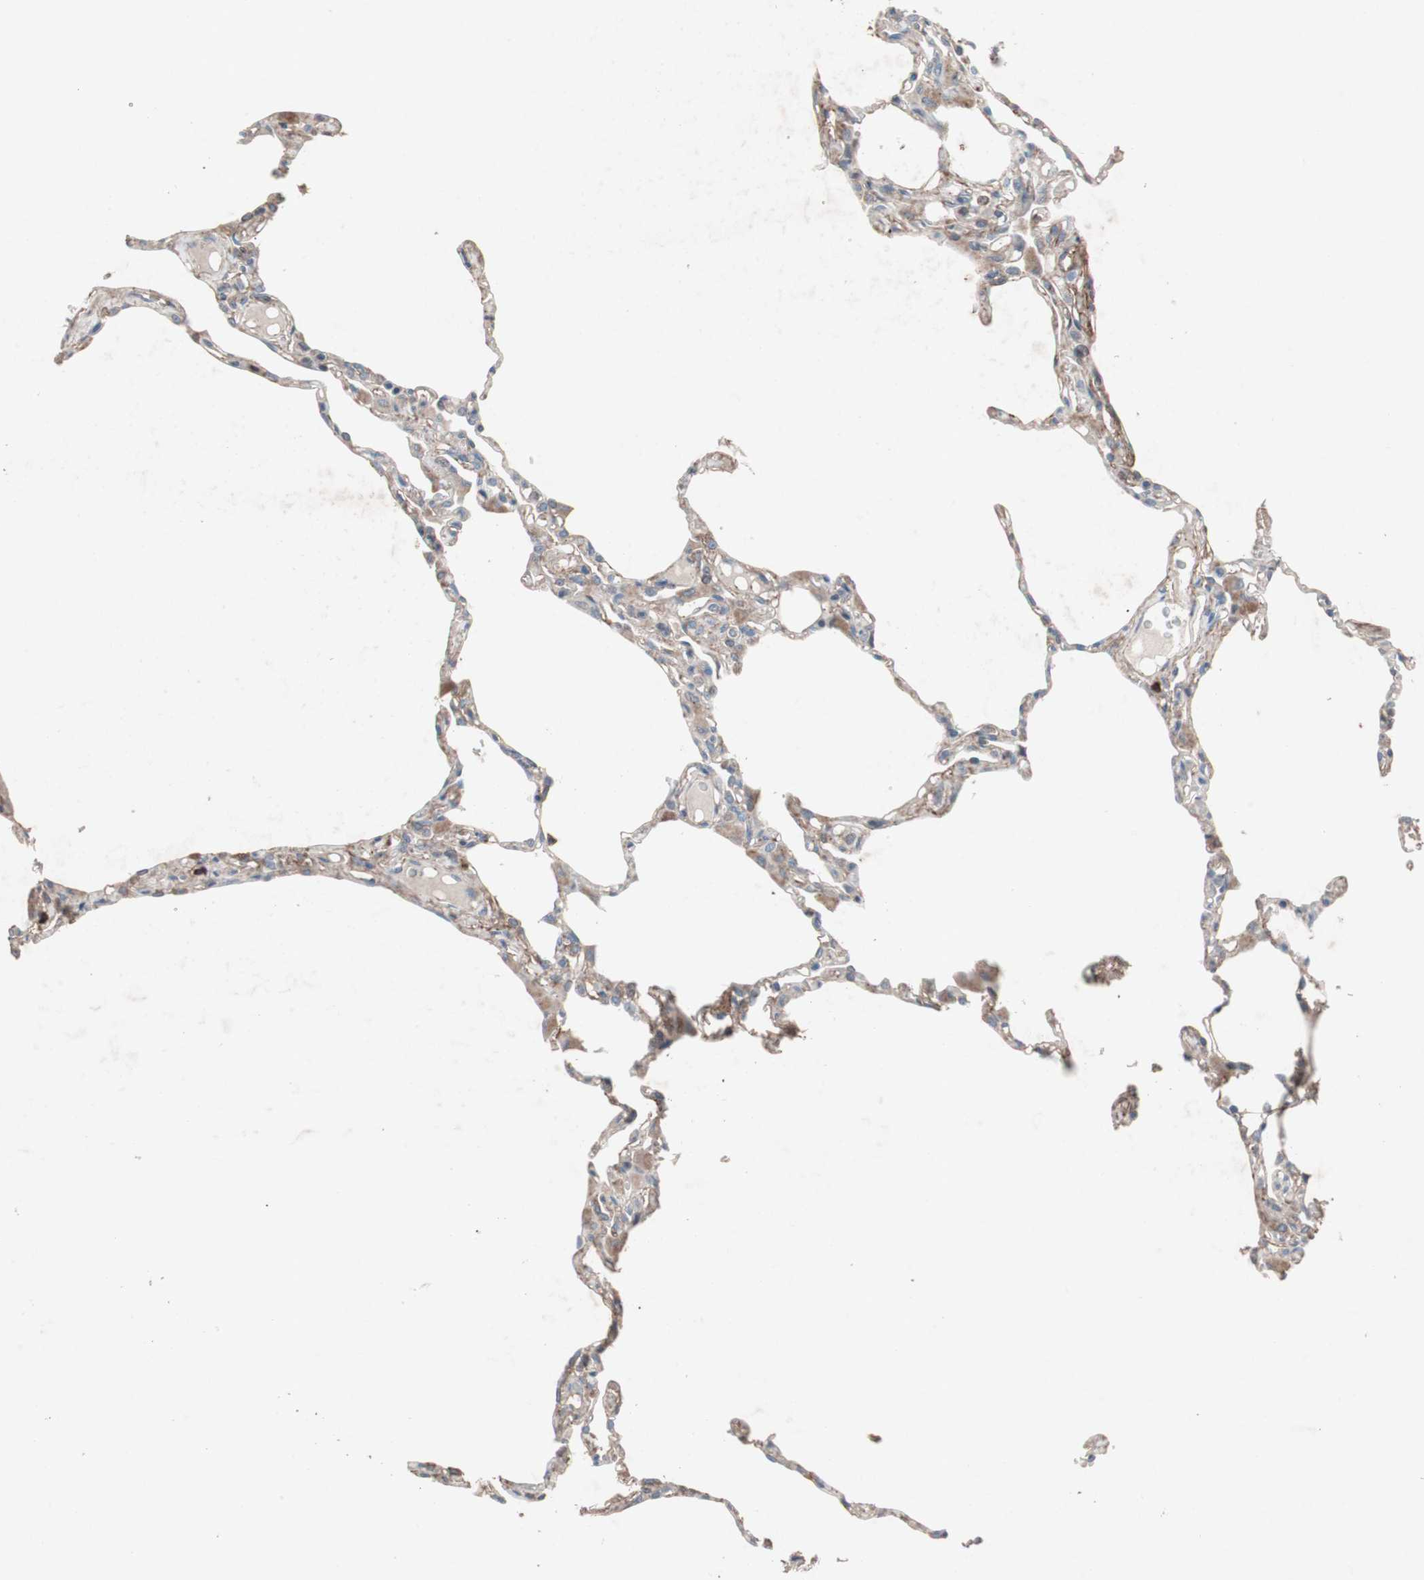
{"staining": {"intensity": "weak", "quantity": "25%-75%", "location": "cytoplasmic/membranous"}, "tissue": "lung", "cell_type": "Alveolar cells", "image_type": "normal", "snomed": [{"axis": "morphology", "description": "Normal tissue, NOS"}, {"axis": "topography", "description": "Lung"}], "caption": "DAB (3,3'-diaminobenzidine) immunohistochemical staining of unremarkable lung displays weak cytoplasmic/membranous protein positivity in about 25%-75% of alveolar cells.", "gene": "GRB7", "patient": {"sex": "female", "age": 49}}